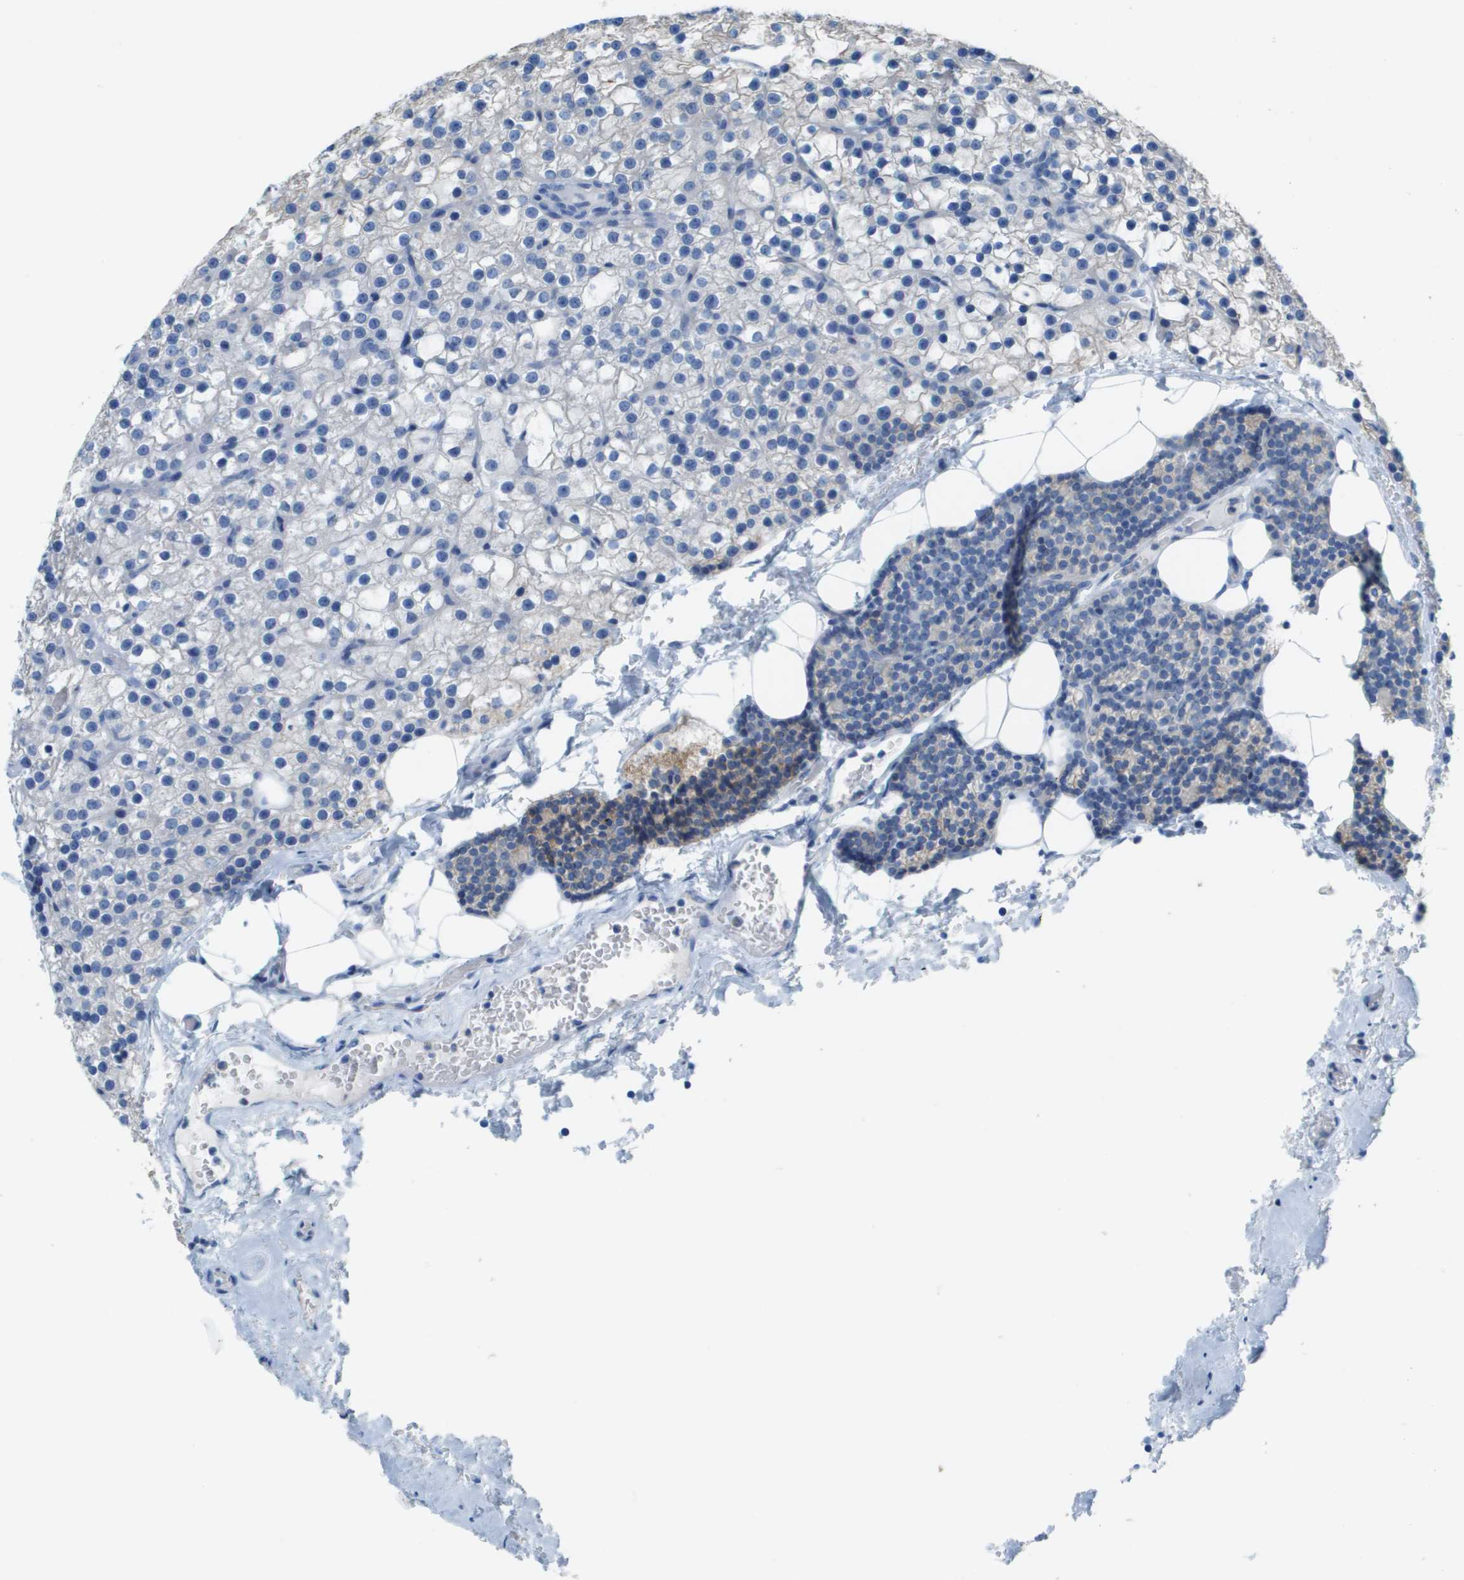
{"staining": {"intensity": "weak", "quantity": "25%-75%", "location": "cytoplasmic/membranous"}, "tissue": "parathyroid gland", "cell_type": "Glandular cells", "image_type": "normal", "snomed": [{"axis": "morphology", "description": "Normal tissue, NOS"}, {"axis": "morphology", "description": "Adenoma, NOS"}, {"axis": "topography", "description": "Parathyroid gland"}], "caption": "A micrograph of human parathyroid gland stained for a protein reveals weak cytoplasmic/membranous brown staining in glandular cells.", "gene": "CD46", "patient": {"sex": "female", "age": 70}}